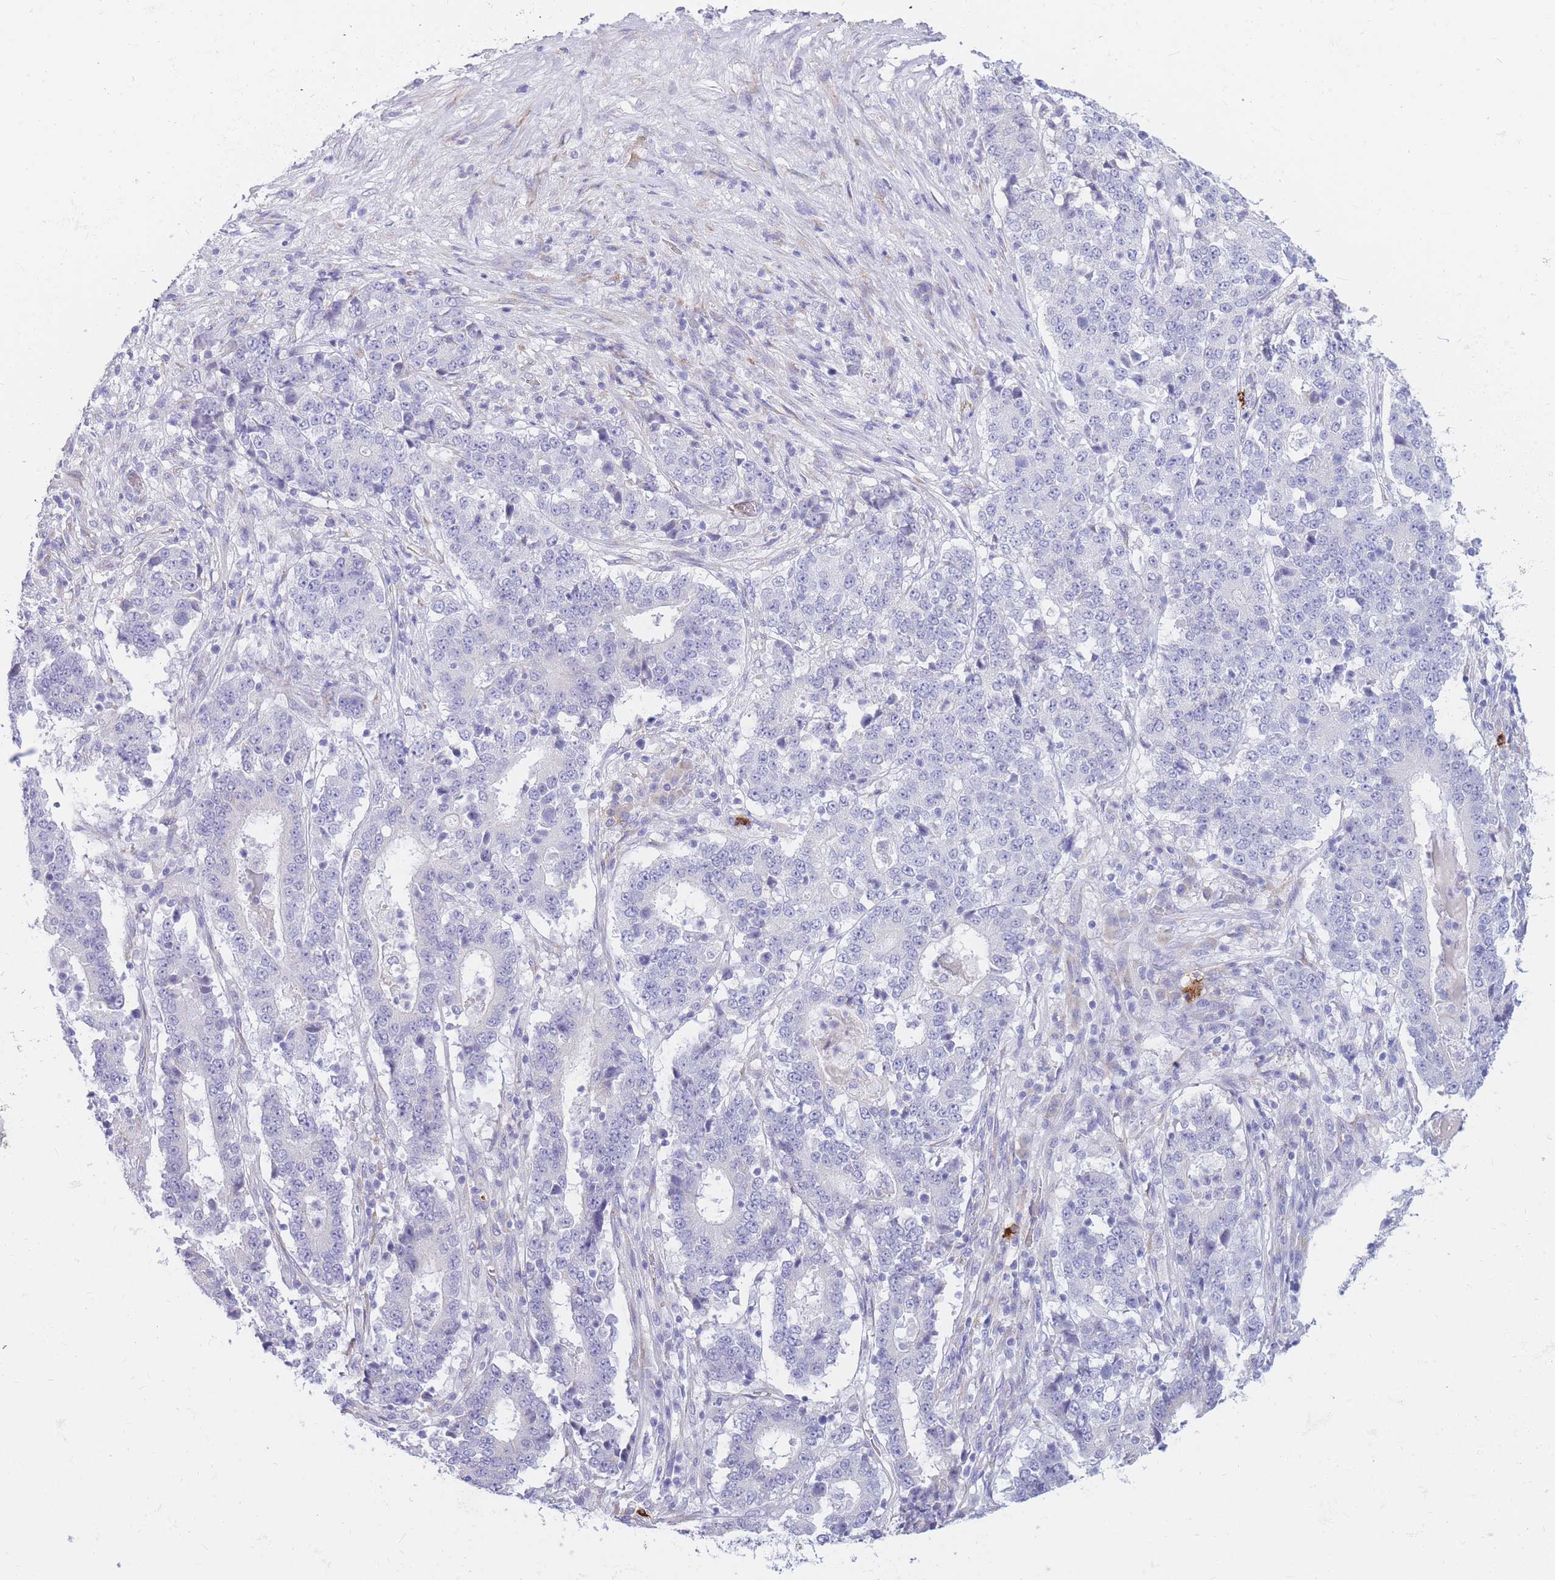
{"staining": {"intensity": "negative", "quantity": "none", "location": "none"}, "tissue": "stomach cancer", "cell_type": "Tumor cells", "image_type": "cancer", "snomed": [{"axis": "morphology", "description": "Adenocarcinoma, NOS"}, {"axis": "topography", "description": "Stomach"}], "caption": "Immunohistochemical staining of human adenocarcinoma (stomach) reveals no significant positivity in tumor cells. (DAB immunohistochemistry (IHC), high magnification).", "gene": "TPSD1", "patient": {"sex": "male", "age": 59}}